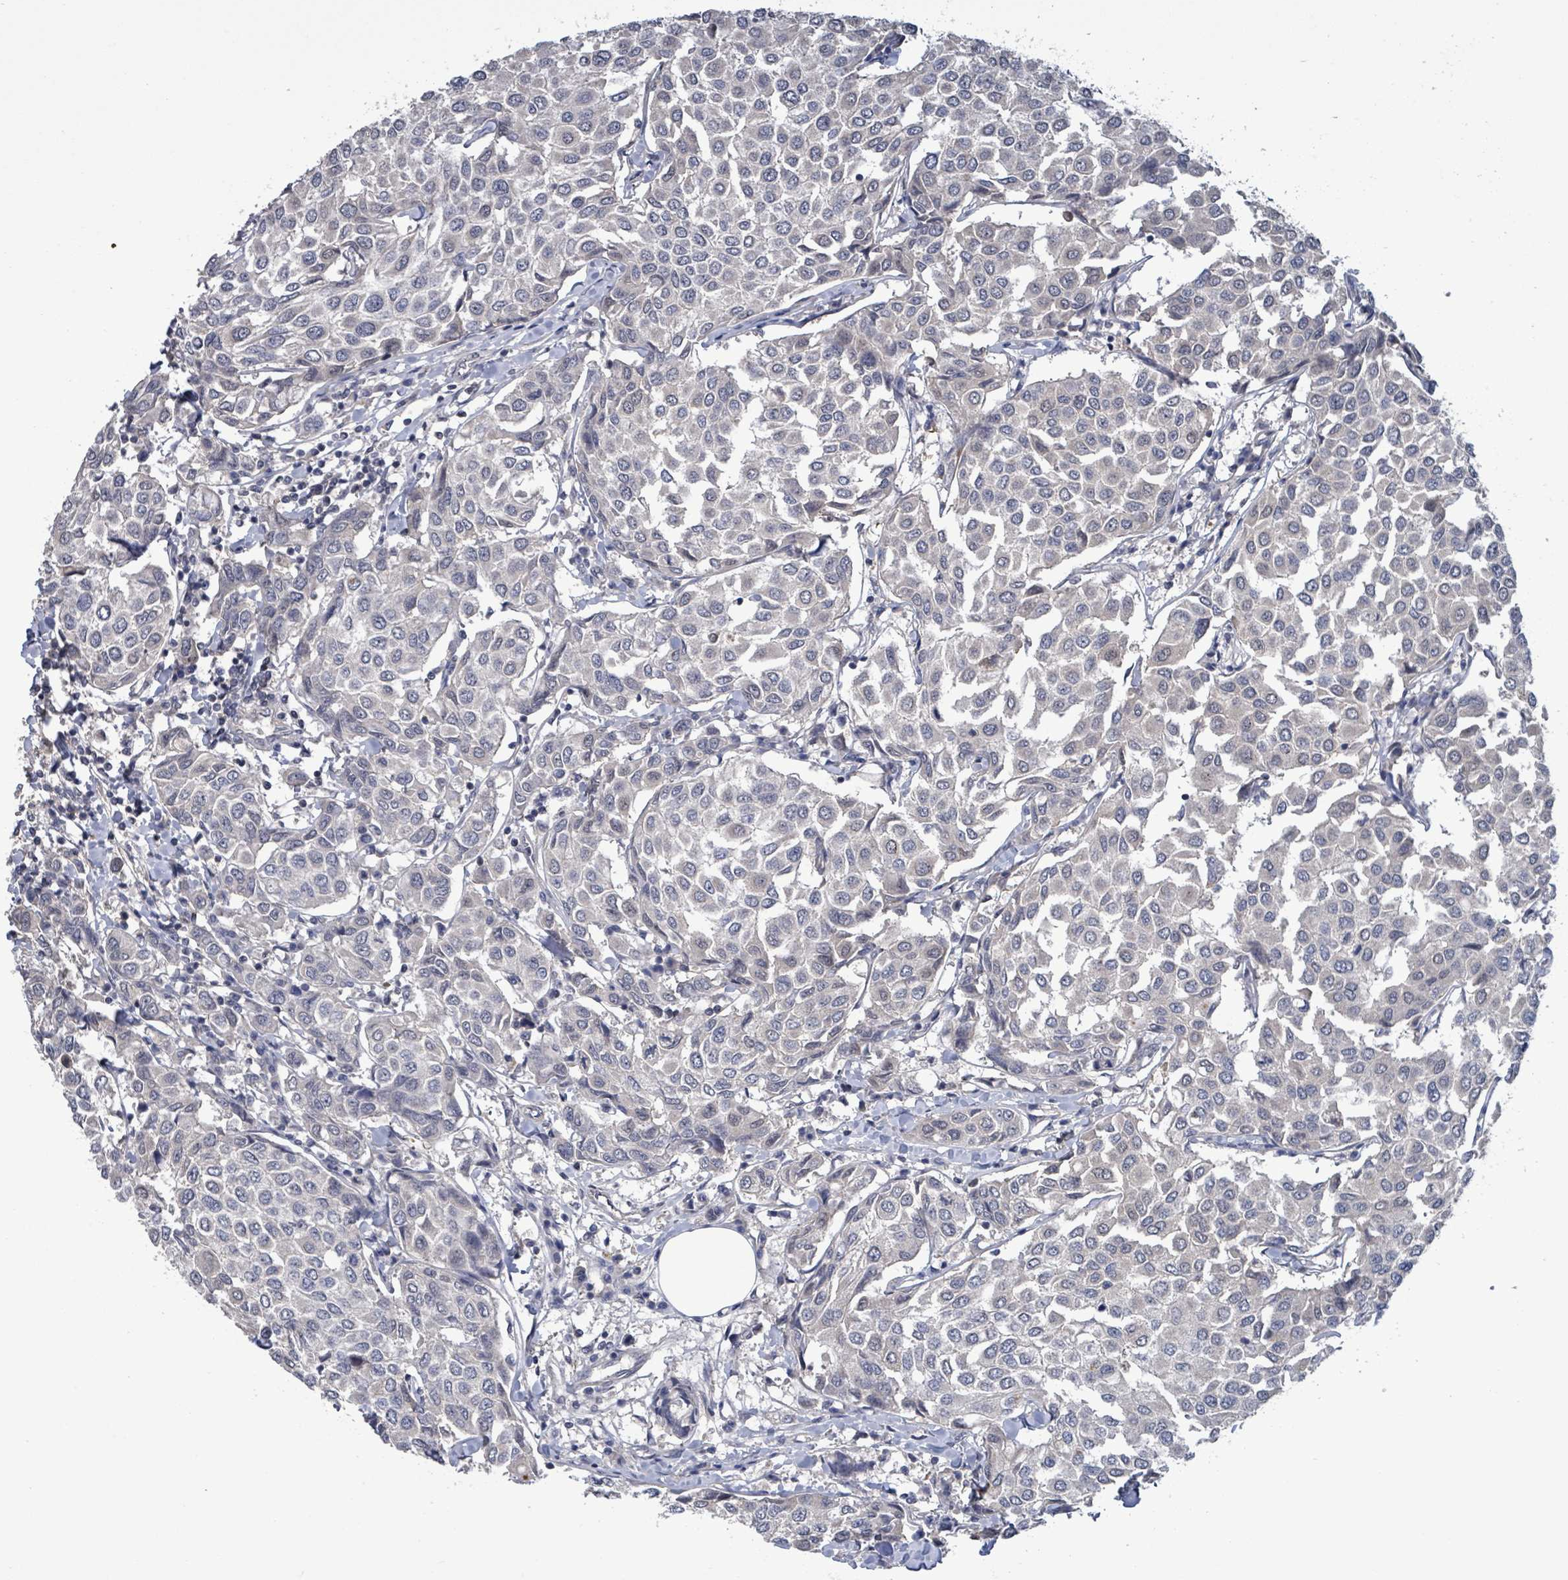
{"staining": {"intensity": "negative", "quantity": "none", "location": "none"}, "tissue": "breast cancer", "cell_type": "Tumor cells", "image_type": "cancer", "snomed": [{"axis": "morphology", "description": "Duct carcinoma"}, {"axis": "topography", "description": "Breast"}], "caption": "Human breast cancer (infiltrating ductal carcinoma) stained for a protein using immunohistochemistry demonstrates no expression in tumor cells.", "gene": "AMMECR1", "patient": {"sex": "female", "age": 55}}